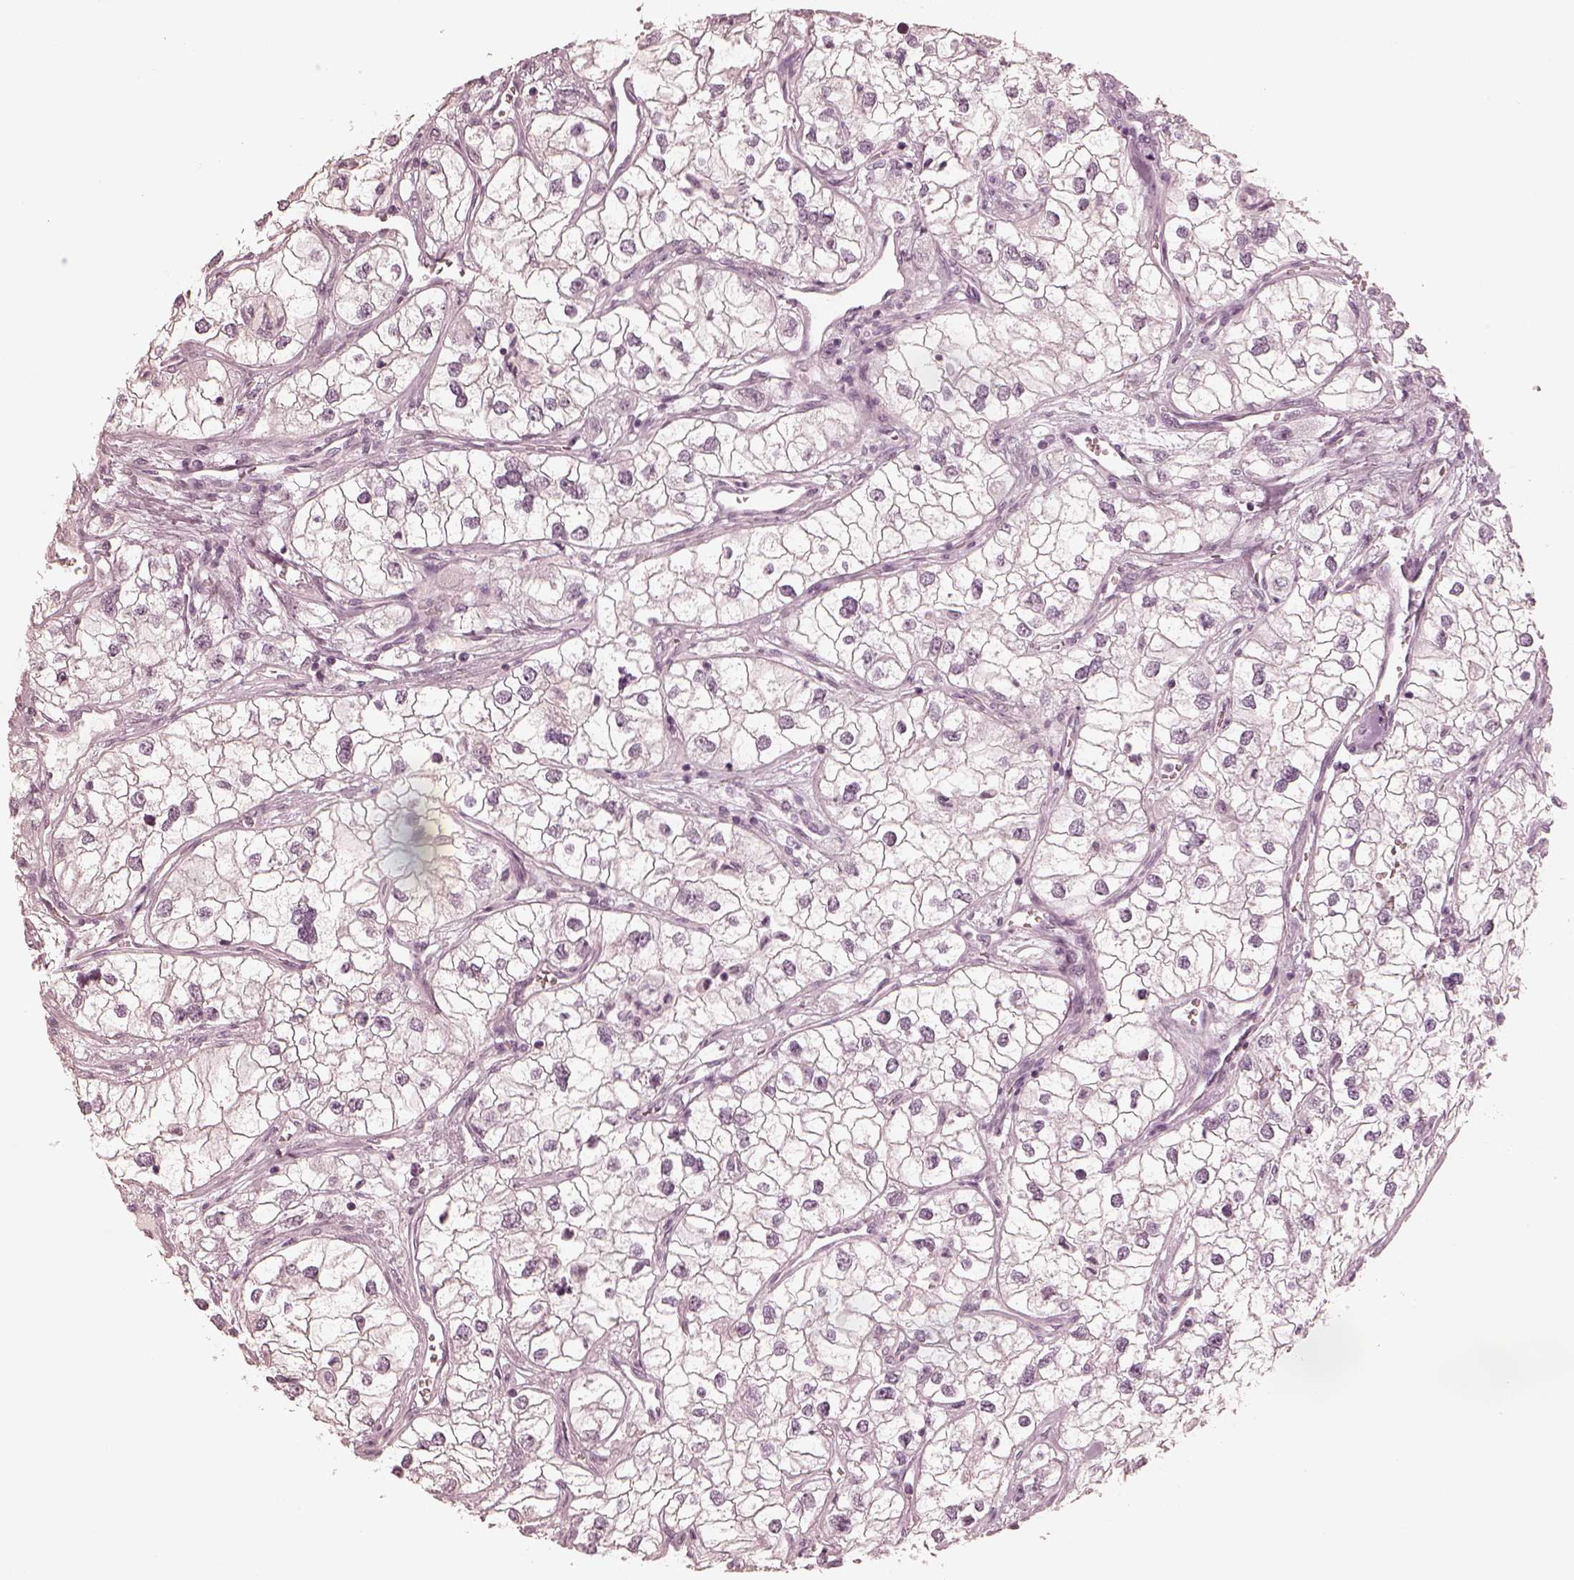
{"staining": {"intensity": "negative", "quantity": "none", "location": "none"}, "tissue": "renal cancer", "cell_type": "Tumor cells", "image_type": "cancer", "snomed": [{"axis": "morphology", "description": "Adenocarcinoma, NOS"}, {"axis": "topography", "description": "Kidney"}], "caption": "The photomicrograph reveals no significant staining in tumor cells of adenocarcinoma (renal).", "gene": "CALR3", "patient": {"sex": "male", "age": 59}}